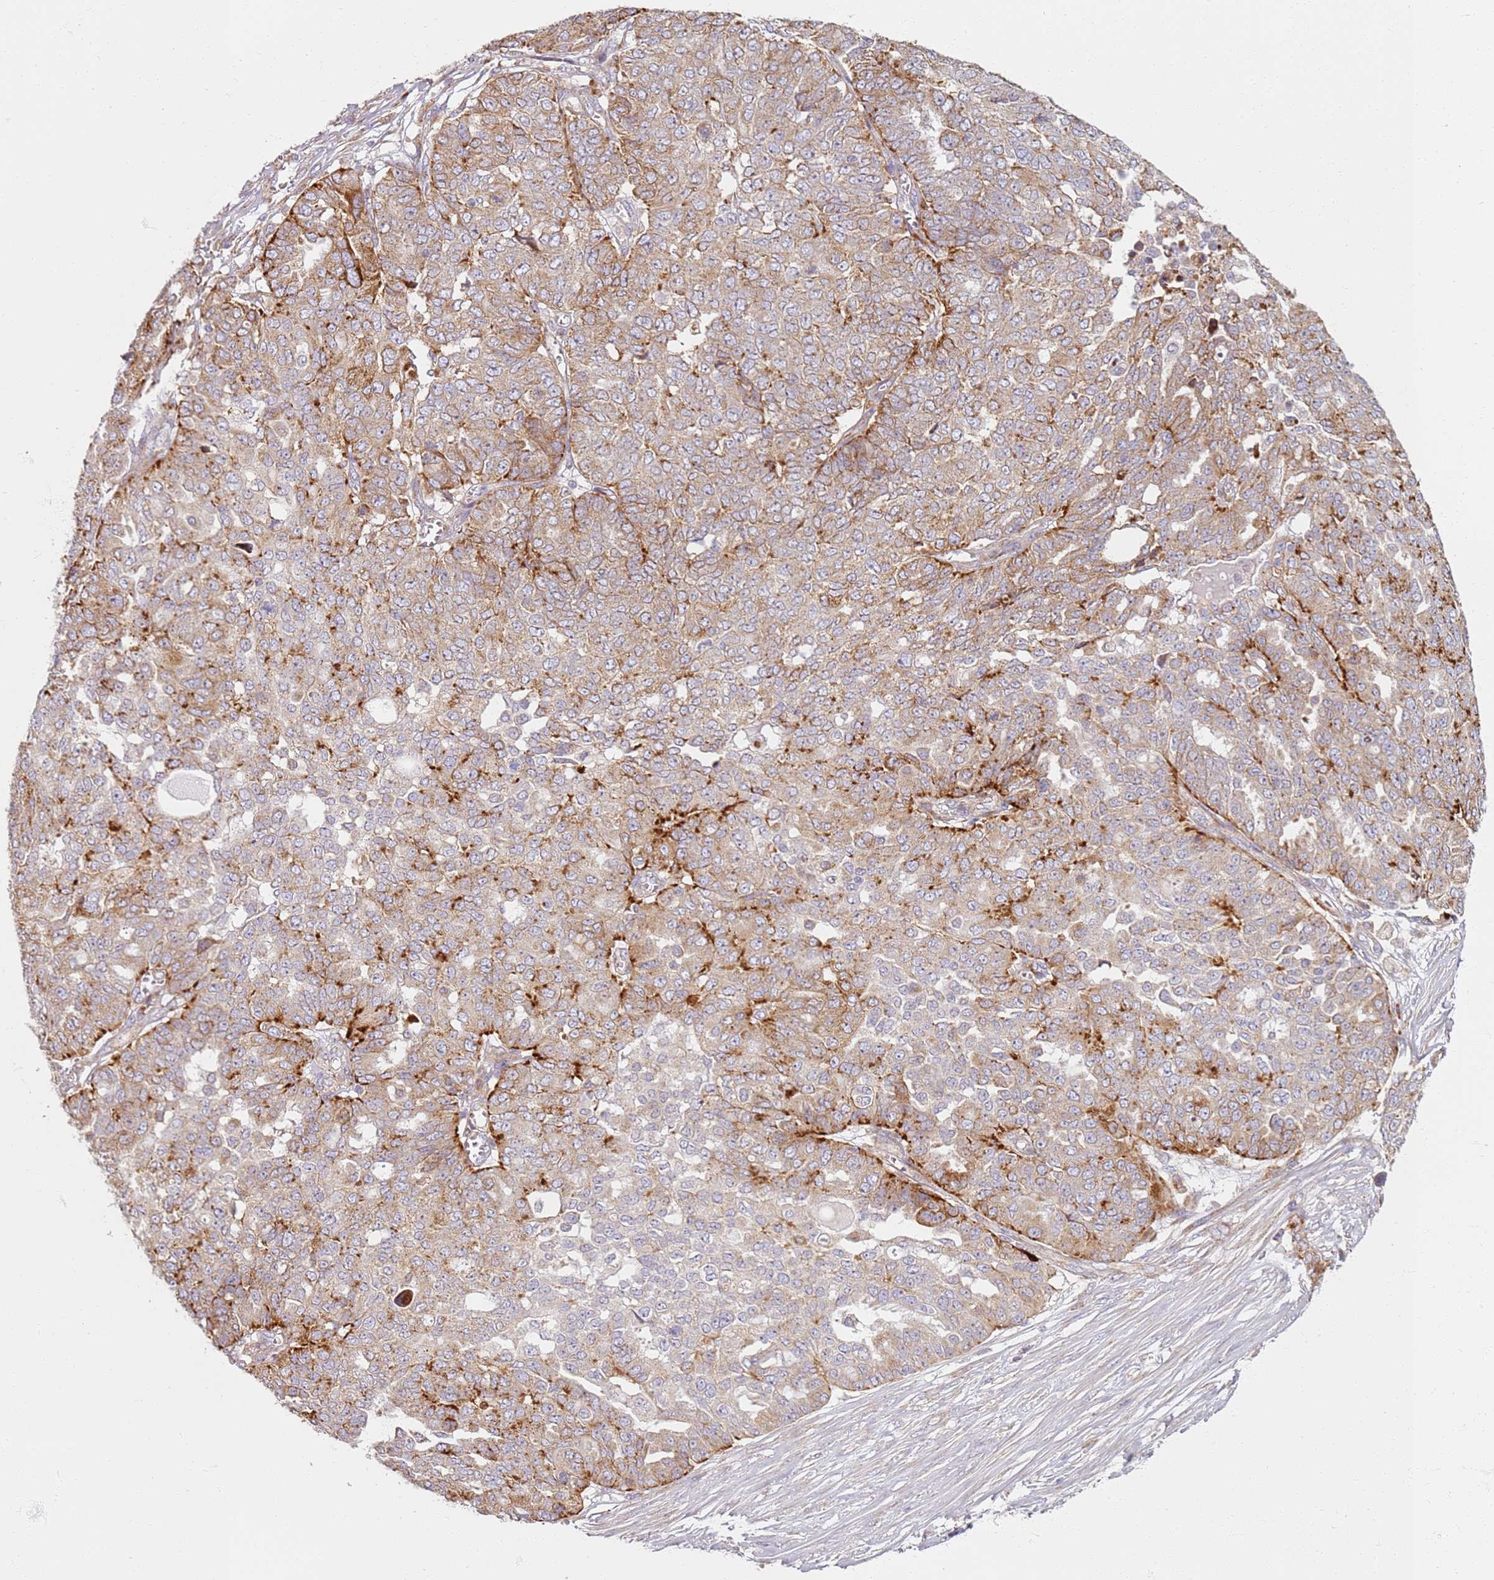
{"staining": {"intensity": "moderate", "quantity": ">75%", "location": "cytoplasmic/membranous"}, "tissue": "ovarian cancer", "cell_type": "Tumor cells", "image_type": "cancer", "snomed": [{"axis": "morphology", "description": "Cystadenocarcinoma, serous, NOS"}, {"axis": "topography", "description": "Soft tissue"}, {"axis": "topography", "description": "Ovary"}], "caption": "A brown stain highlights moderate cytoplasmic/membranous staining of a protein in human serous cystadenocarcinoma (ovarian) tumor cells.", "gene": "PROKR2", "patient": {"sex": "female", "age": 57}}